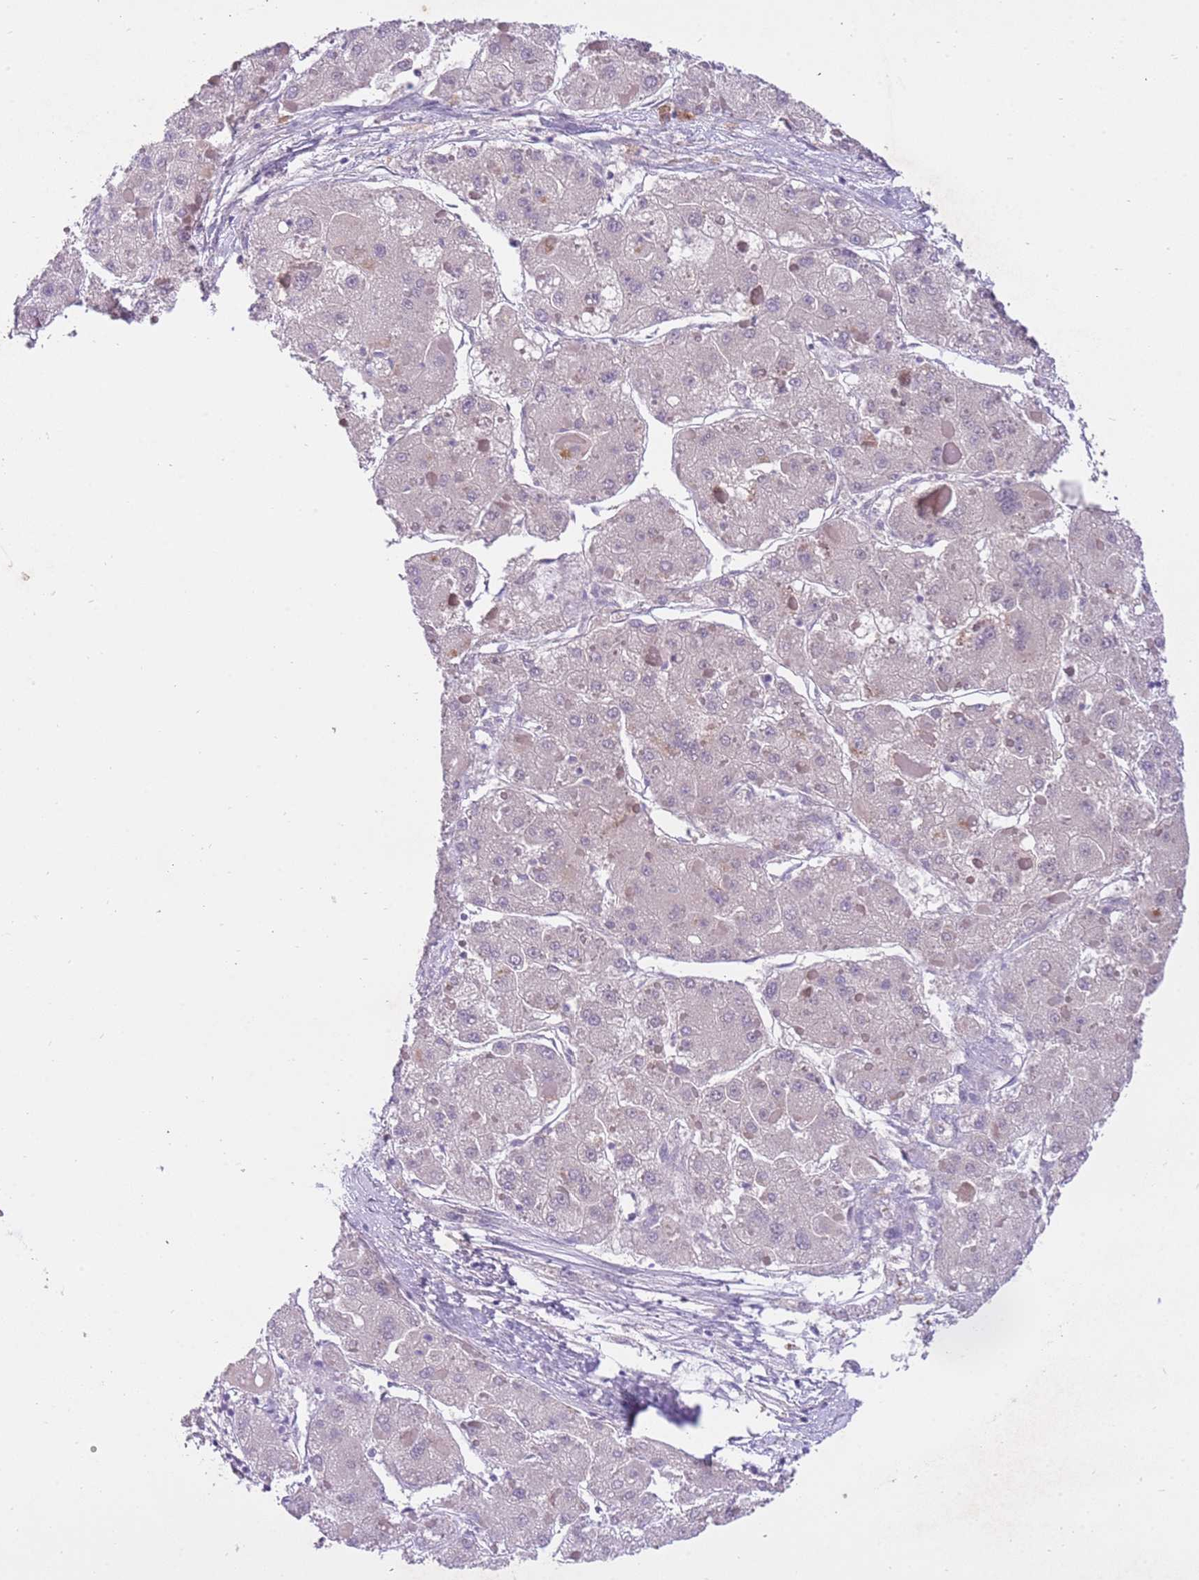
{"staining": {"intensity": "negative", "quantity": "none", "location": "none"}, "tissue": "liver cancer", "cell_type": "Tumor cells", "image_type": "cancer", "snomed": [{"axis": "morphology", "description": "Carcinoma, Hepatocellular, NOS"}, {"axis": "topography", "description": "Liver"}], "caption": "A micrograph of human liver hepatocellular carcinoma is negative for staining in tumor cells.", "gene": "MAGEF1", "patient": {"sex": "female", "age": 73}}